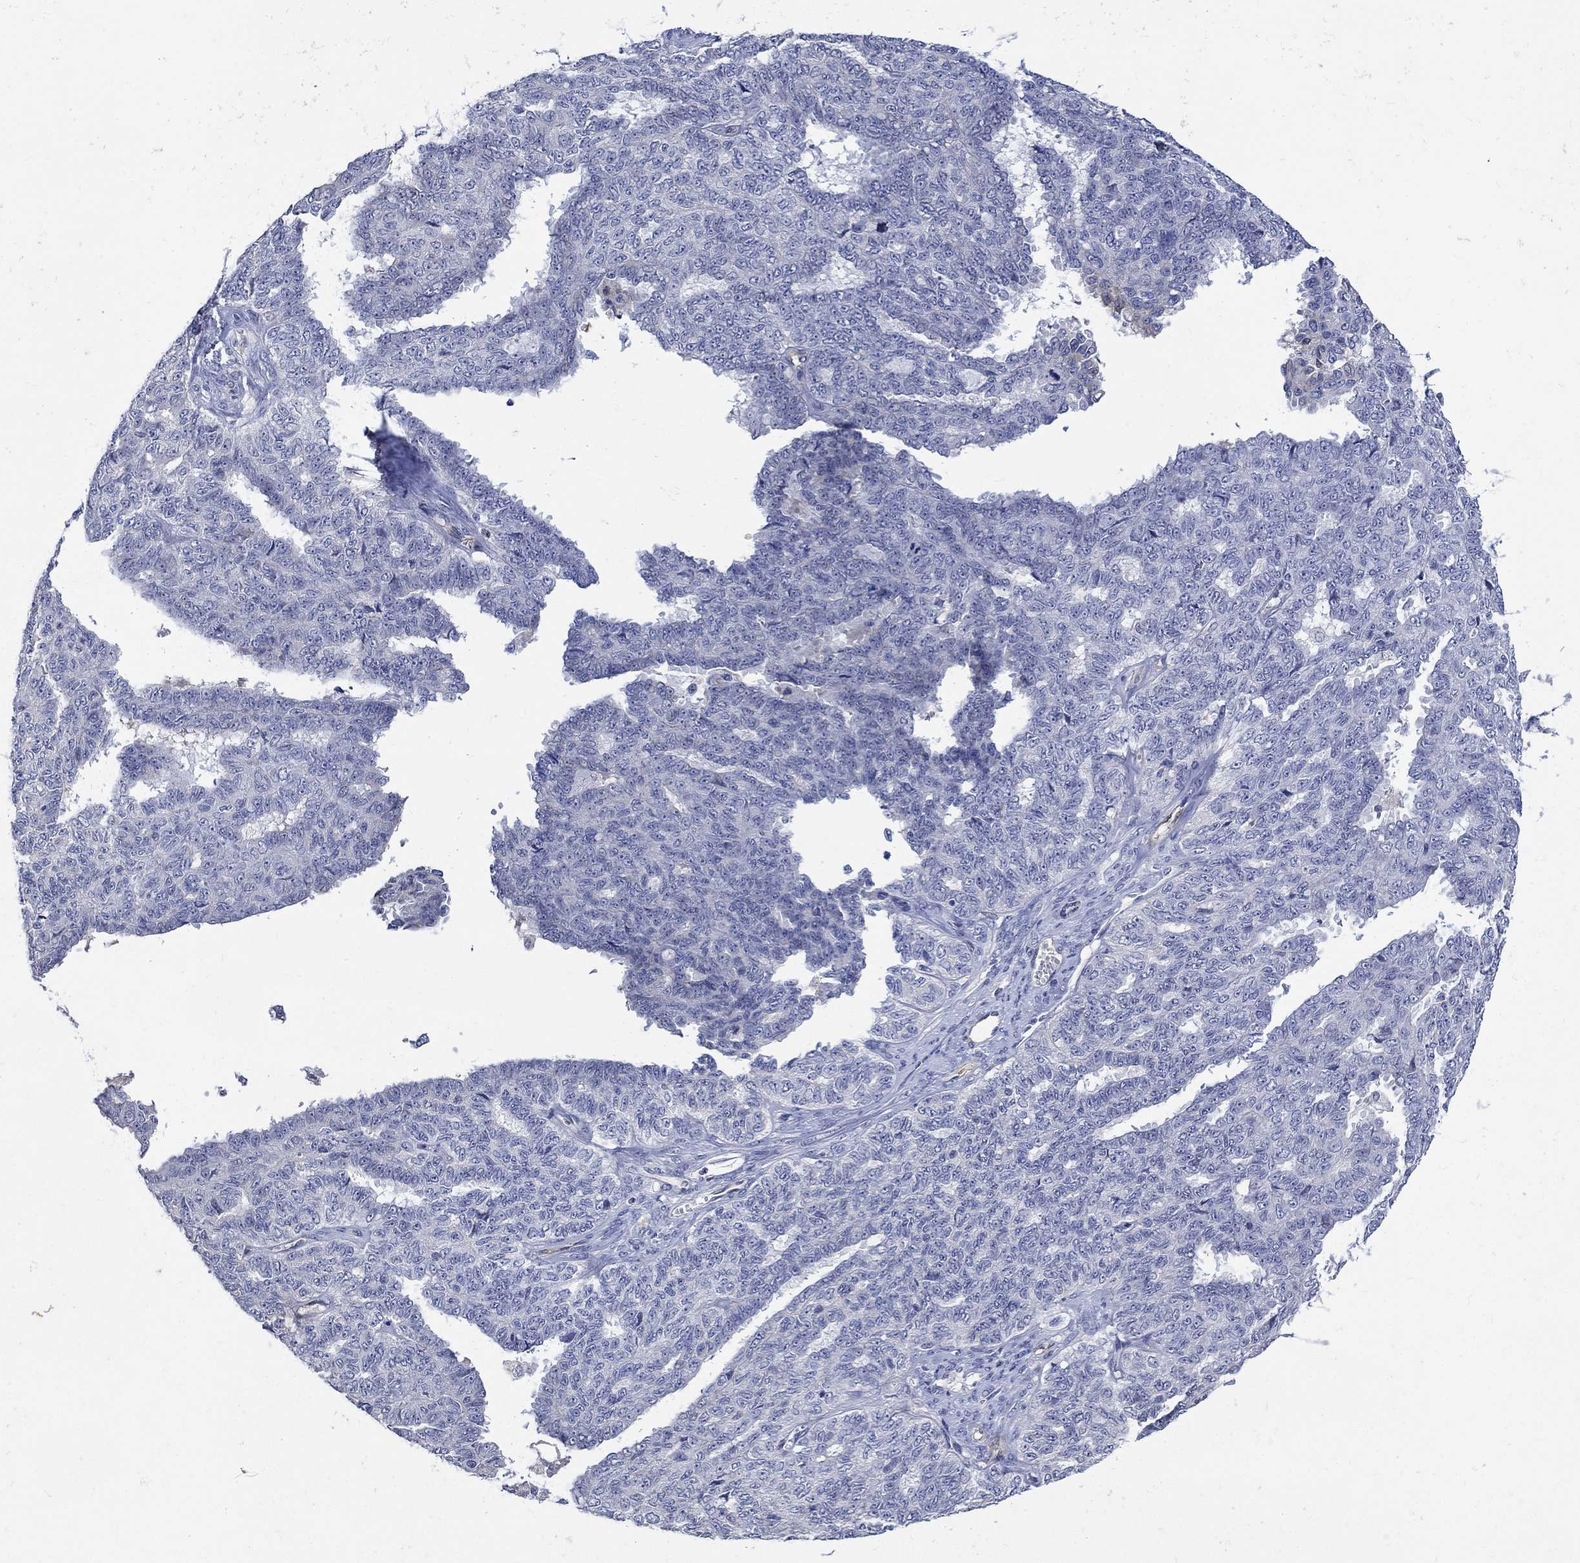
{"staining": {"intensity": "negative", "quantity": "none", "location": "none"}, "tissue": "ovarian cancer", "cell_type": "Tumor cells", "image_type": "cancer", "snomed": [{"axis": "morphology", "description": "Cystadenocarcinoma, serous, NOS"}, {"axis": "topography", "description": "Ovary"}], "caption": "DAB immunohistochemical staining of human ovarian serous cystadenocarcinoma exhibits no significant staining in tumor cells. (Immunohistochemistry, brightfield microscopy, high magnification).", "gene": "TGM2", "patient": {"sex": "female", "age": 71}}